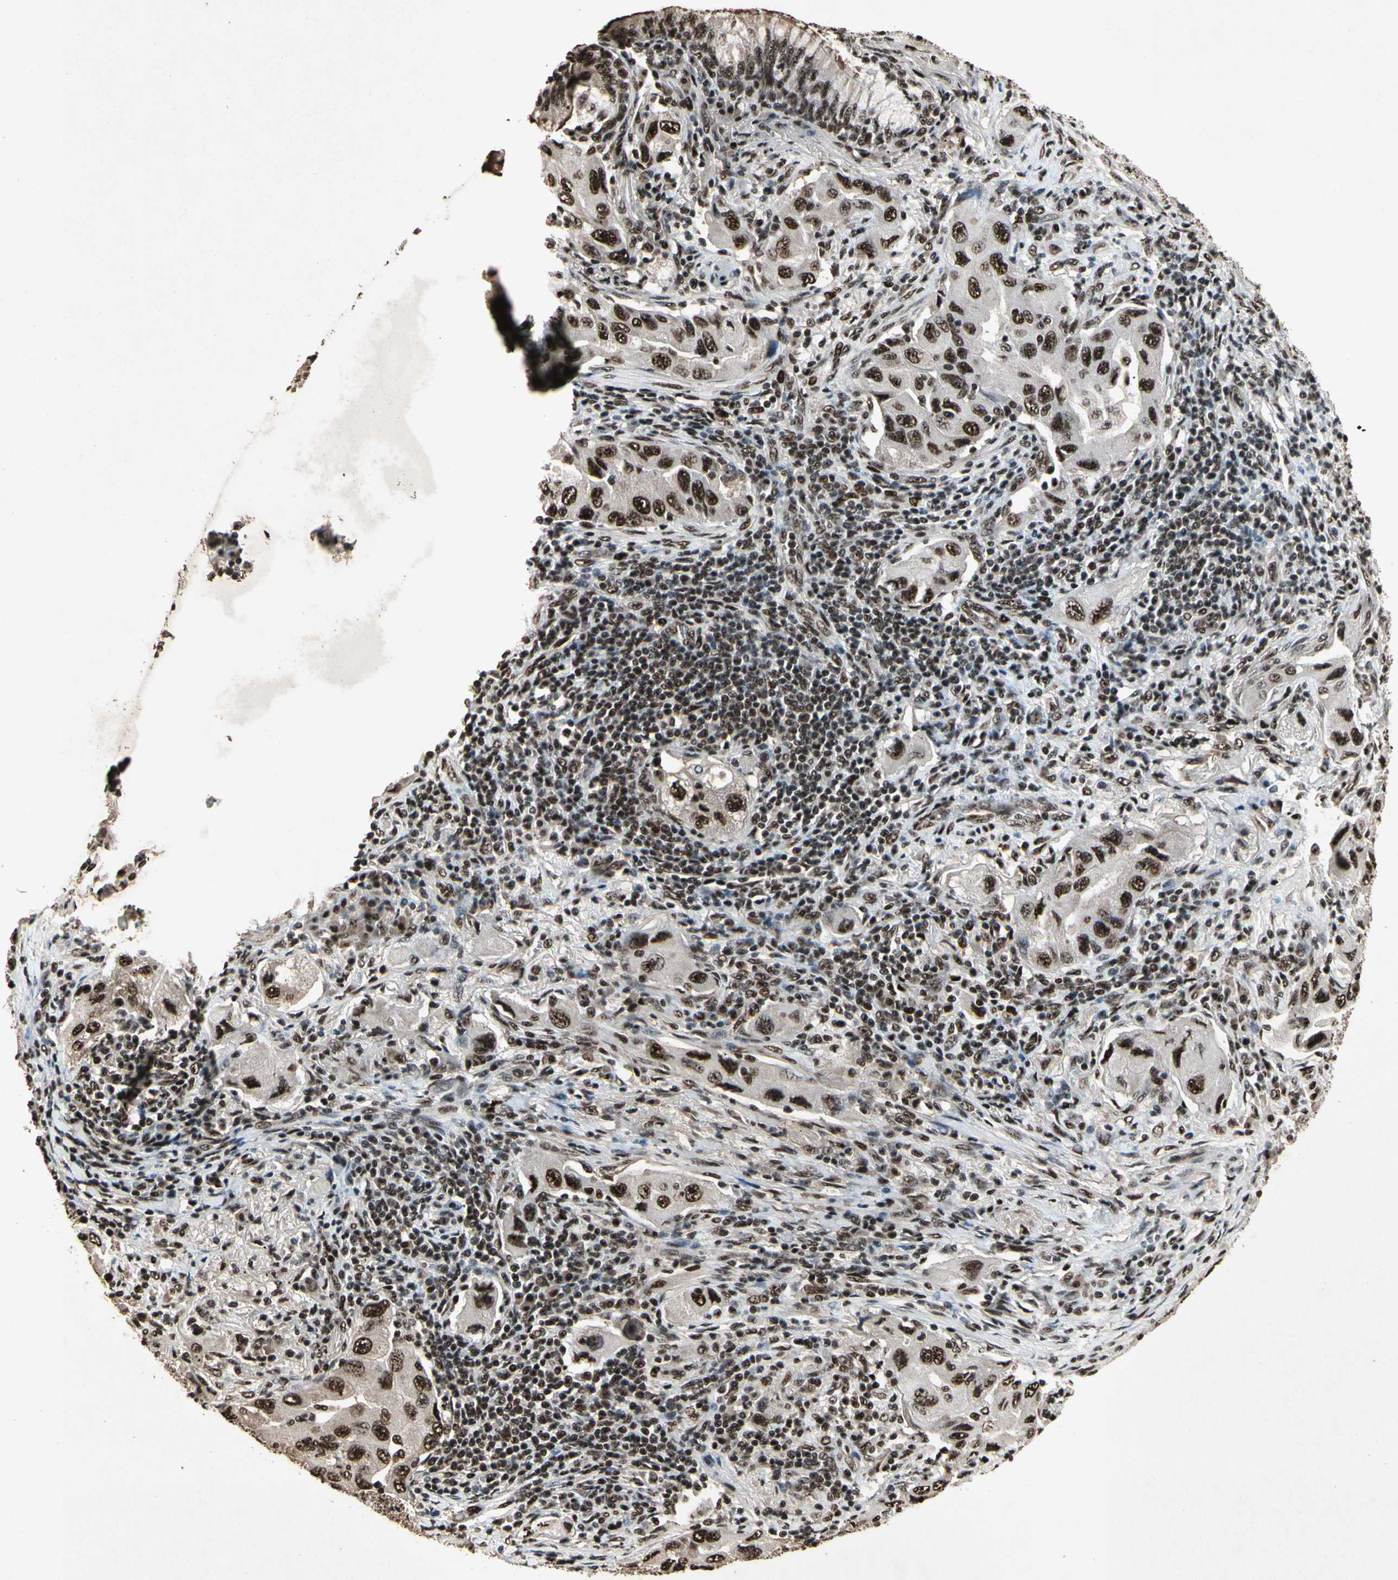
{"staining": {"intensity": "strong", "quantity": ">75%", "location": "nuclear"}, "tissue": "lung cancer", "cell_type": "Tumor cells", "image_type": "cancer", "snomed": [{"axis": "morphology", "description": "Adenocarcinoma, NOS"}, {"axis": "topography", "description": "Lung"}], "caption": "Protein positivity by immunohistochemistry (IHC) displays strong nuclear positivity in approximately >75% of tumor cells in lung adenocarcinoma.", "gene": "TBX2", "patient": {"sex": "female", "age": 65}}